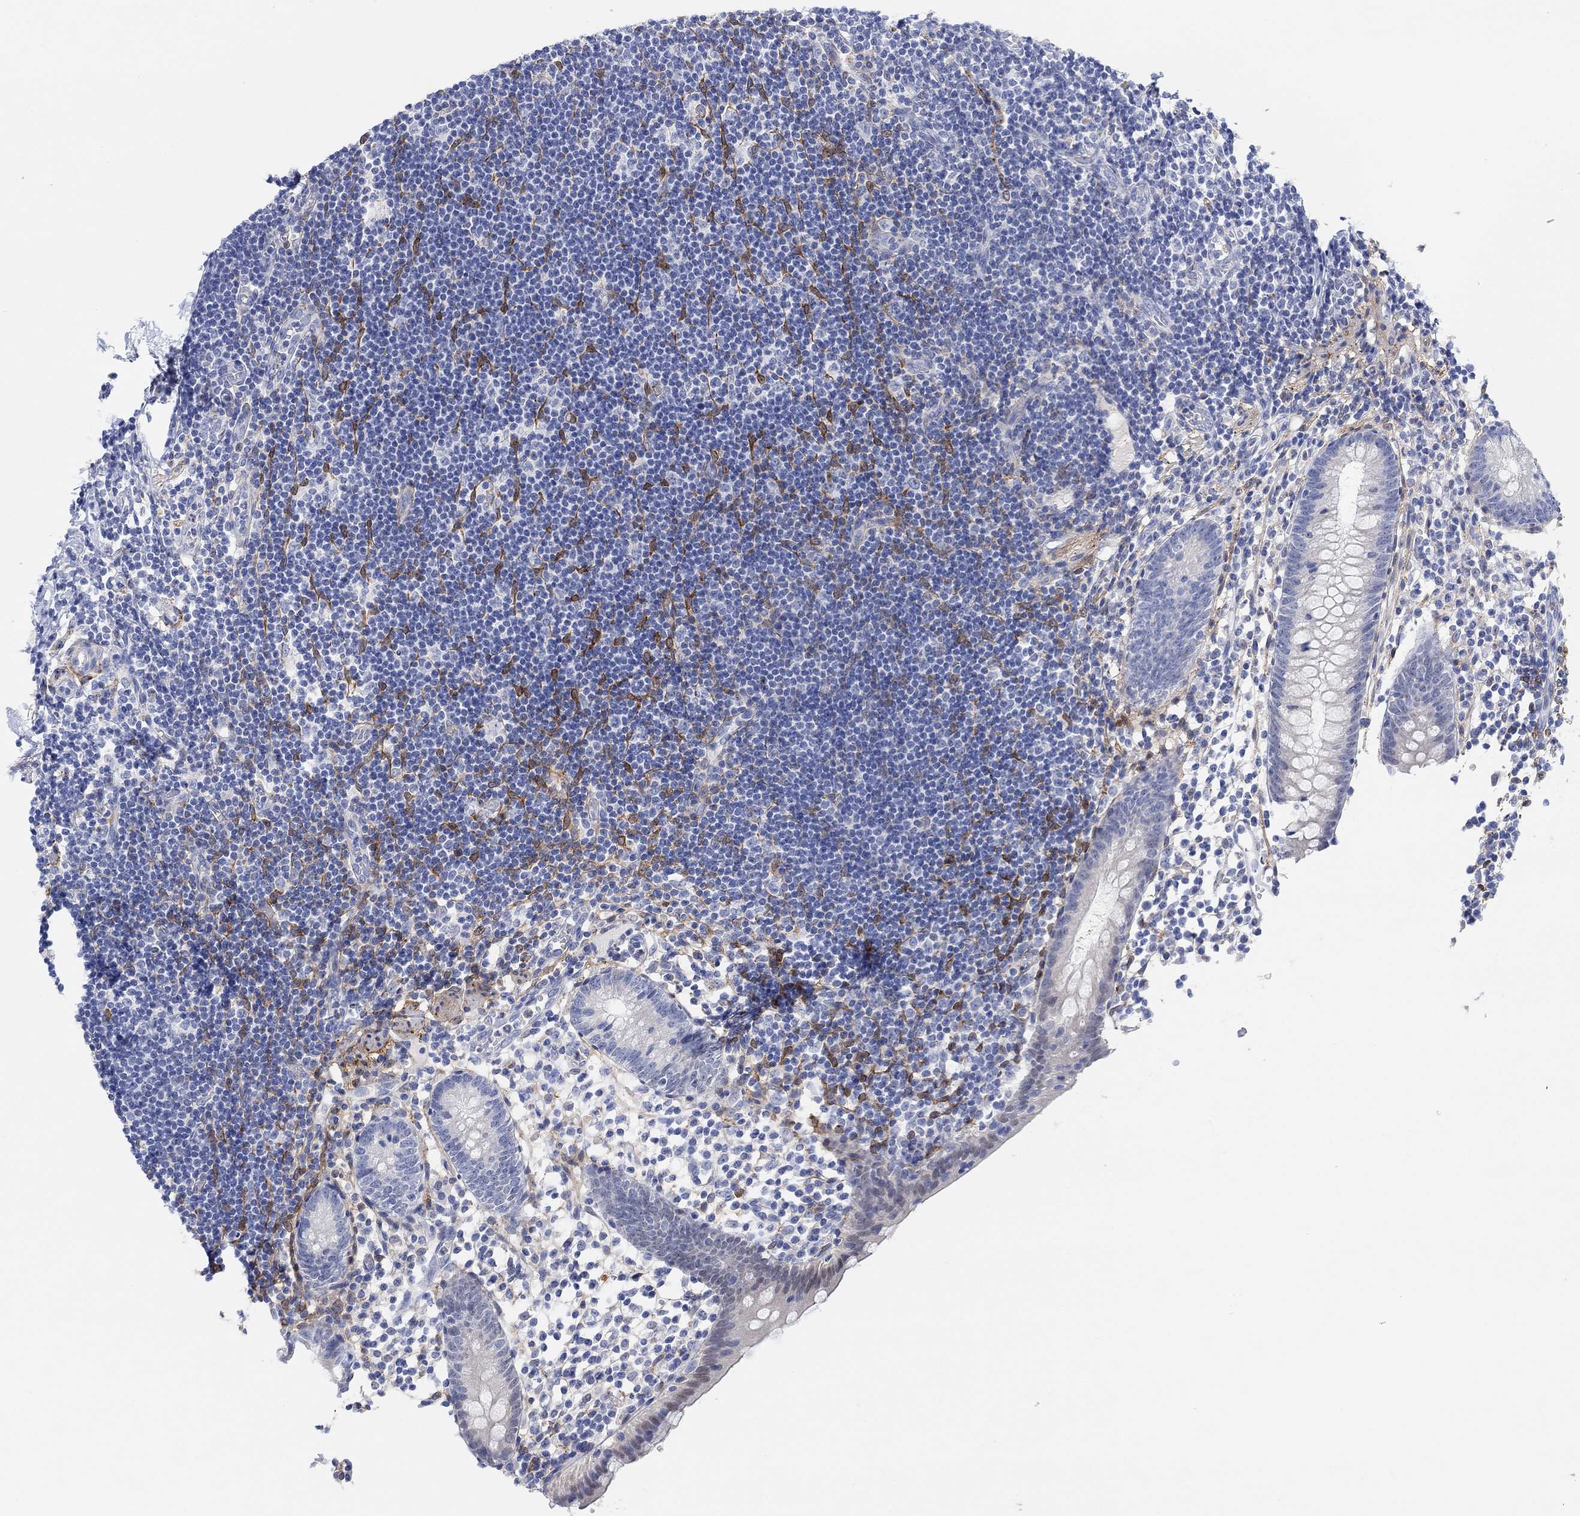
{"staining": {"intensity": "negative", "quantity": "none", "location": "none"}, "tissue": "appendix", "cell_type": "Glandular cells", "image_type": "normal", "snomed": [{"axis": "morphology", "description": "Normal tissue, NOS"}, {"axis": "topography", "description": "Appendix"}], "caption": "Immunohistochemical staining of benign appendix reveals no significant positivity in glandular cells.", "gene": "VAT1L", "patient": {"sex": "female", "age": 40}}